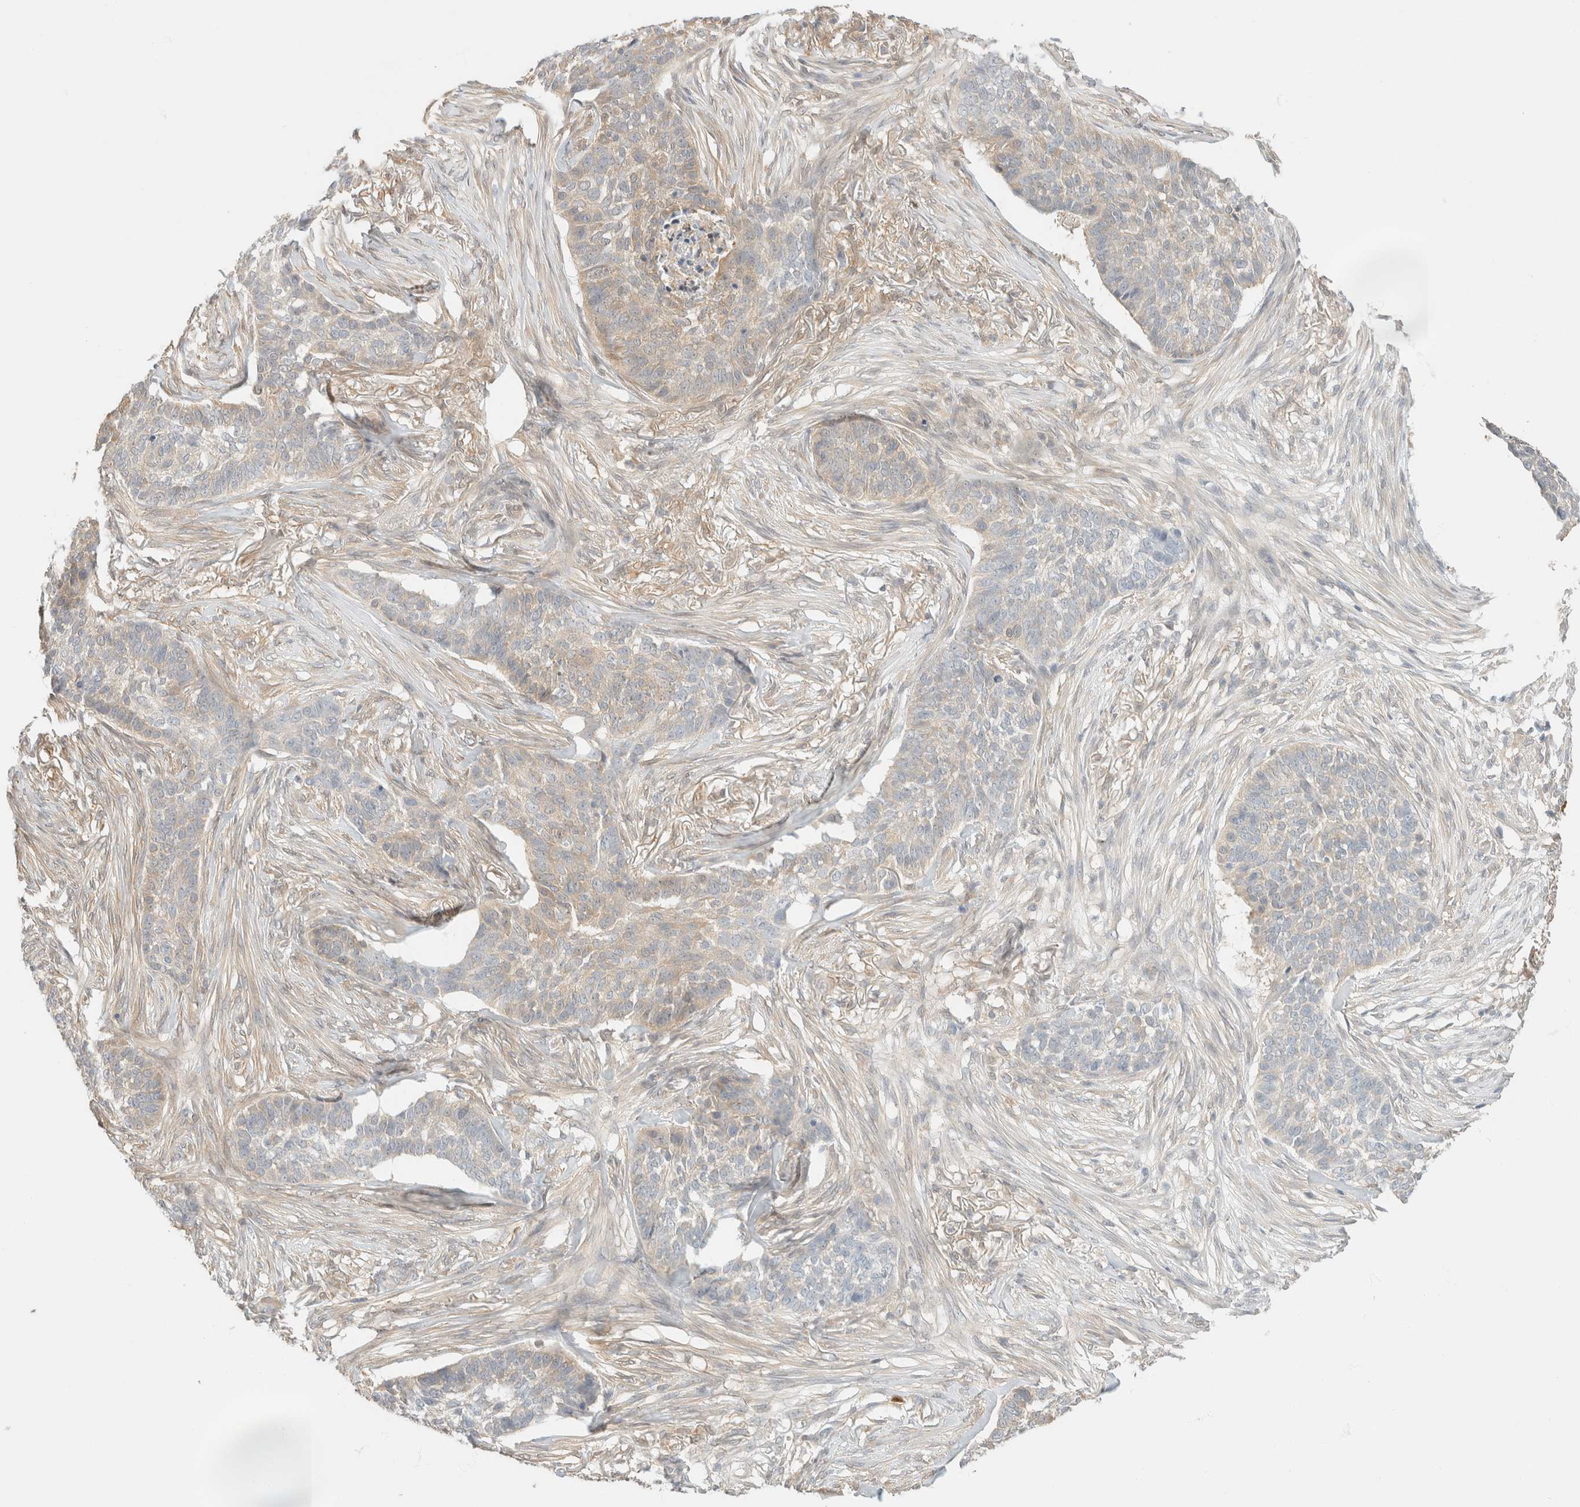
{"staining": {"intensity": "weak", "quantity": "<25%", "location": "cytoplasmic/membranous"}, "tissue": "skin cancer", "cell_type": "Tumor cells", "image_type": "cancer", "snomed": [{"axis": "morphology", "description": "Basal cell carcinoma"}, {"axis": "topography", "description": "Skin"}], "caption": "Protein analysis of basal cell carcinoma (skin) reveals no significant staining in tumor cells.", "gene": "GPI", "patient": {"sex": "male", "age": 85}}